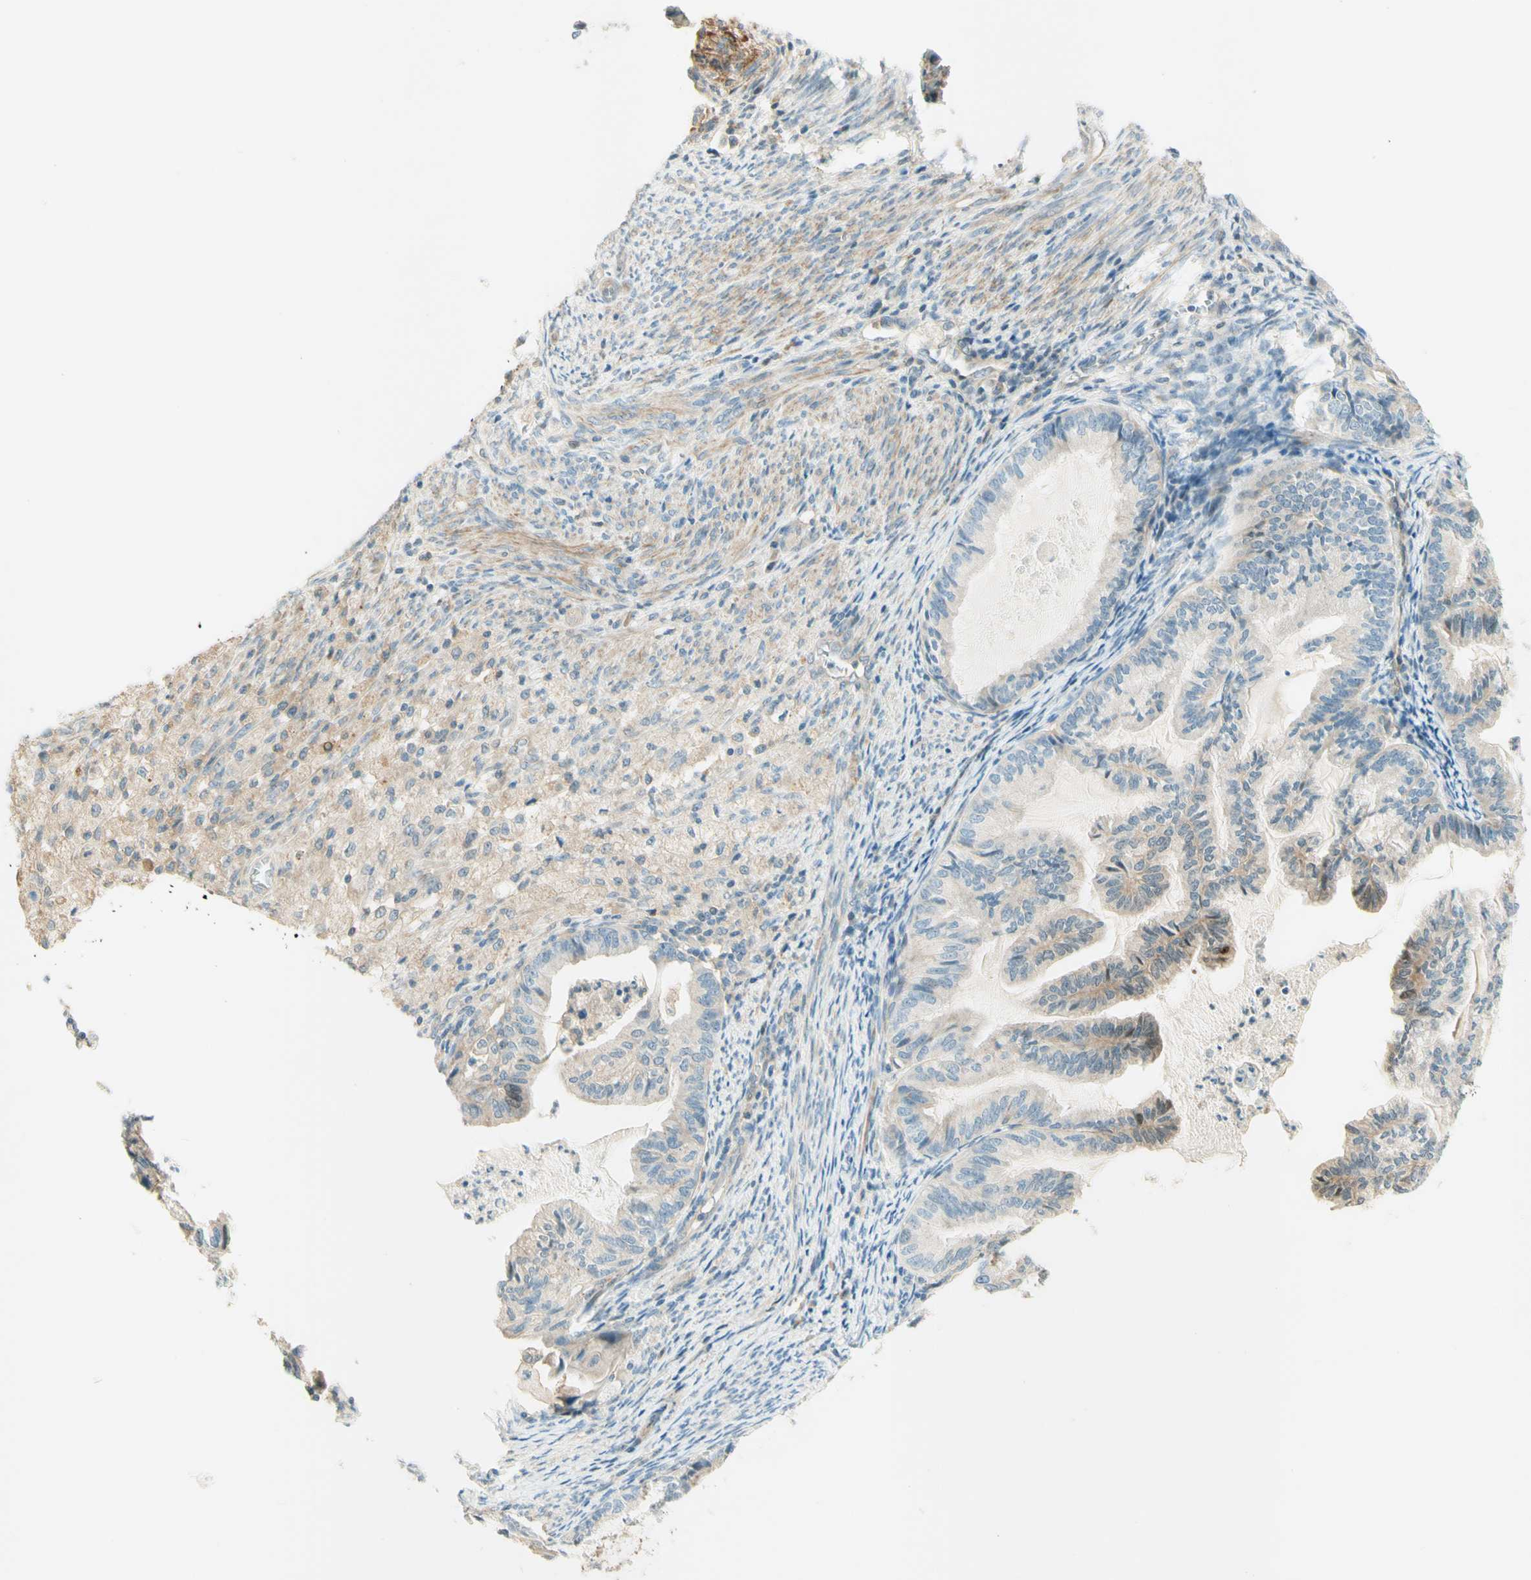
{"staining": {"intensity": "moderate", "quantity": "<25%", "location": "cytoplasmic/membranous"}, "tissue": "cervical cancer", "cell_type": "Tumor cells", "image_type": "cancer", "snomed": [{"axis": "morphology", "description": "Normal tissue, NOS"}, {"axis": "morphology", "description": "Adenocarcinoma, NOS"}, {"axis": "topography", "description": "Cervix"}, {"axis": "topography", "description": "Endometrium"}], "caption": "Brown immunohistochemical staining in cervical cancer (adenocarcinoma) reveals moderate cytoplasmic/membranous staining in about <25% of tumor cells. Using DAB (3,3'-diaminobenzidine) (brown) and hematoxylin (blue) stains, captured at high magnification using brightfield microscopy.", "gene": "PROM1", "patient": {"sex": "female", "age": 86}}